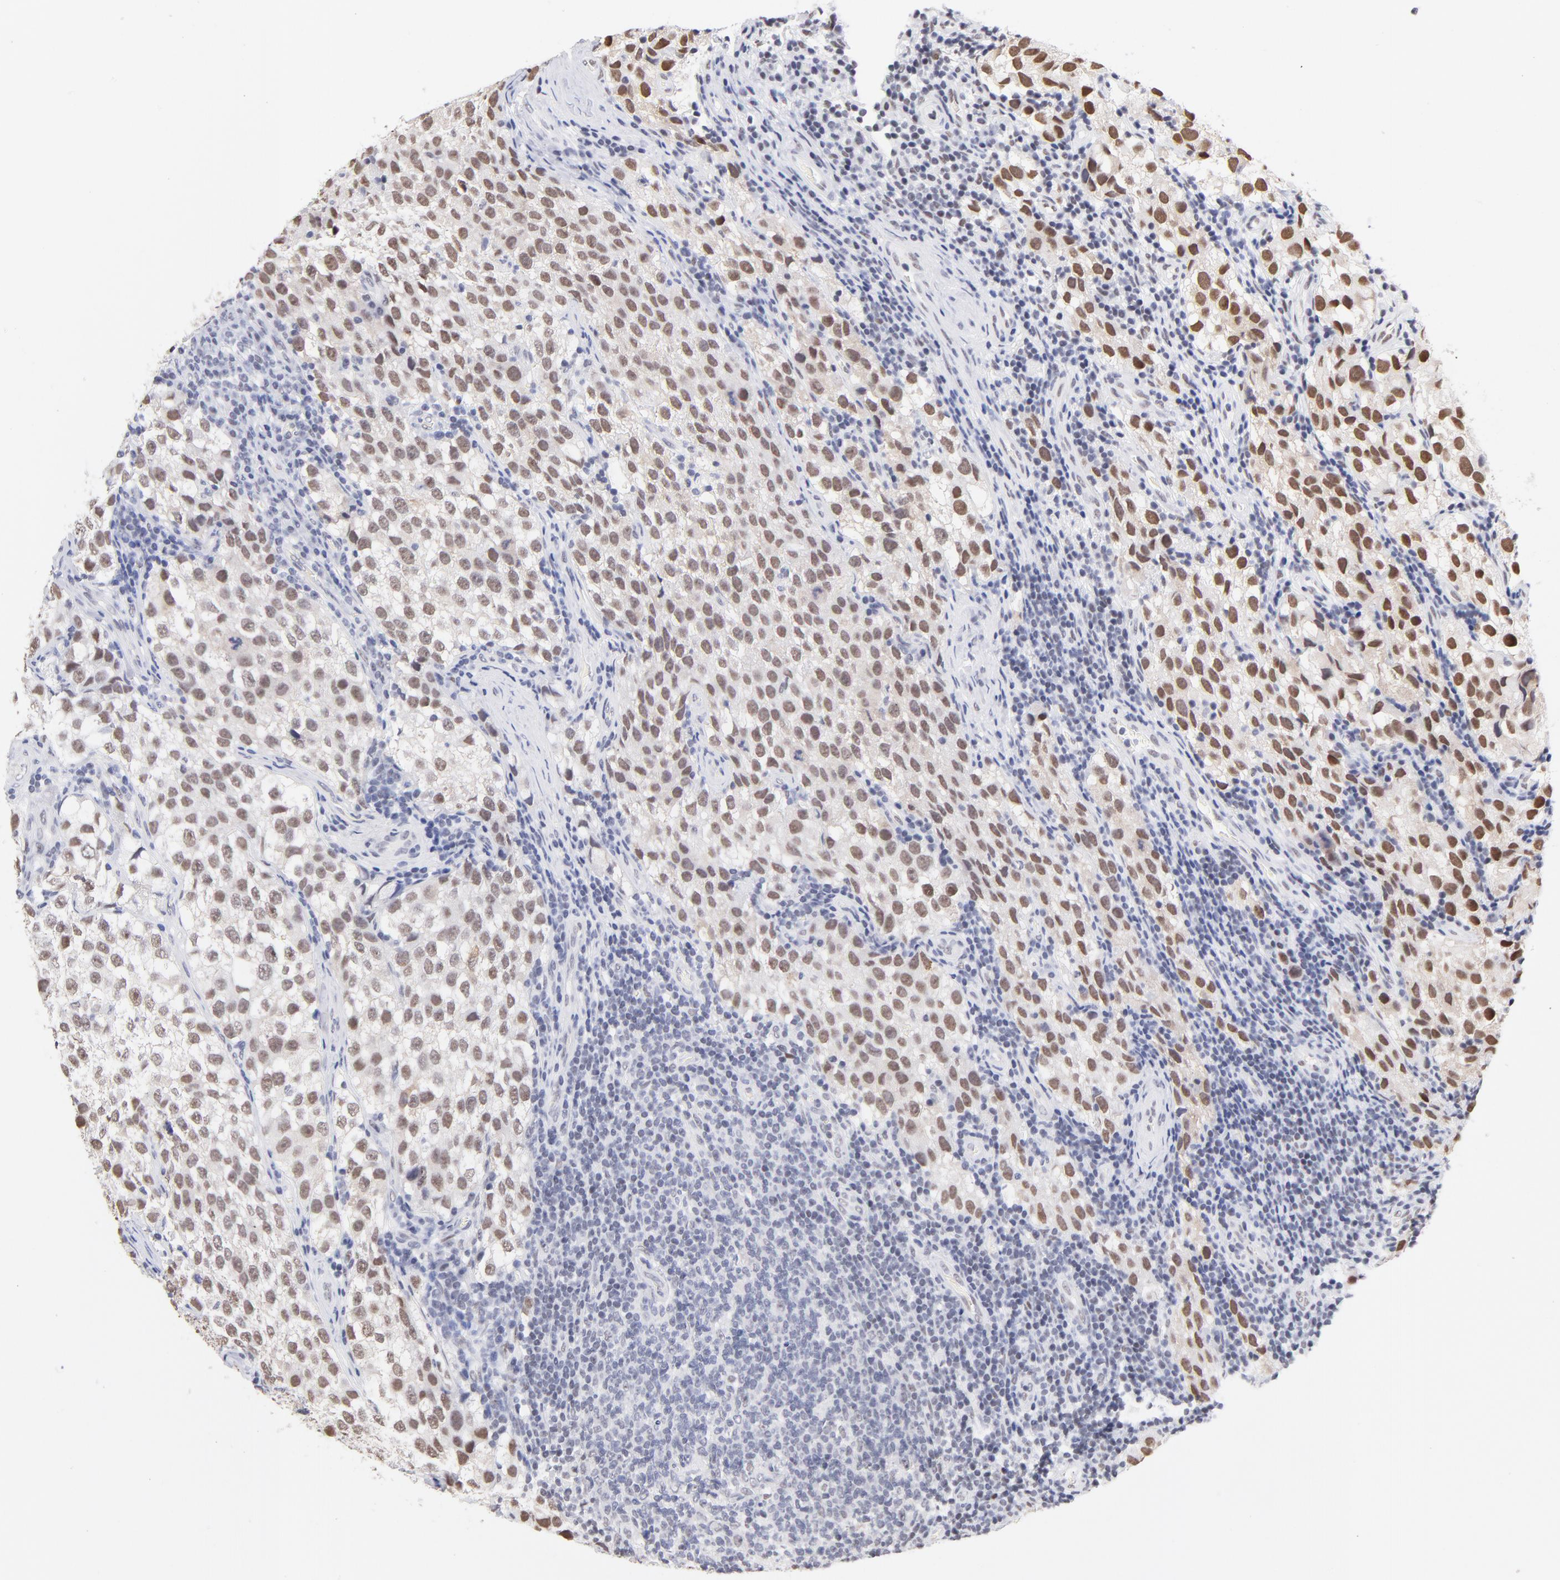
{"staining": {"intensity": "moderate", "quantity": ">75%", "location": "nuclear"}, "tissue": "testis cancer", "cell_type": "Tumor cells", "image_type": "cancer", "snomed": [{"axis": "morphology", "description": "Seminoma, NOS"}, {"axis": "topography", "description": "Testis"}], "caption": "Human testis seminoma stained with a brown dye shows moderate nuclear positive staining in about >75% of tumor cells.", "gene": "ZNF74", "patient": {"sex": "male", "age": 39}}